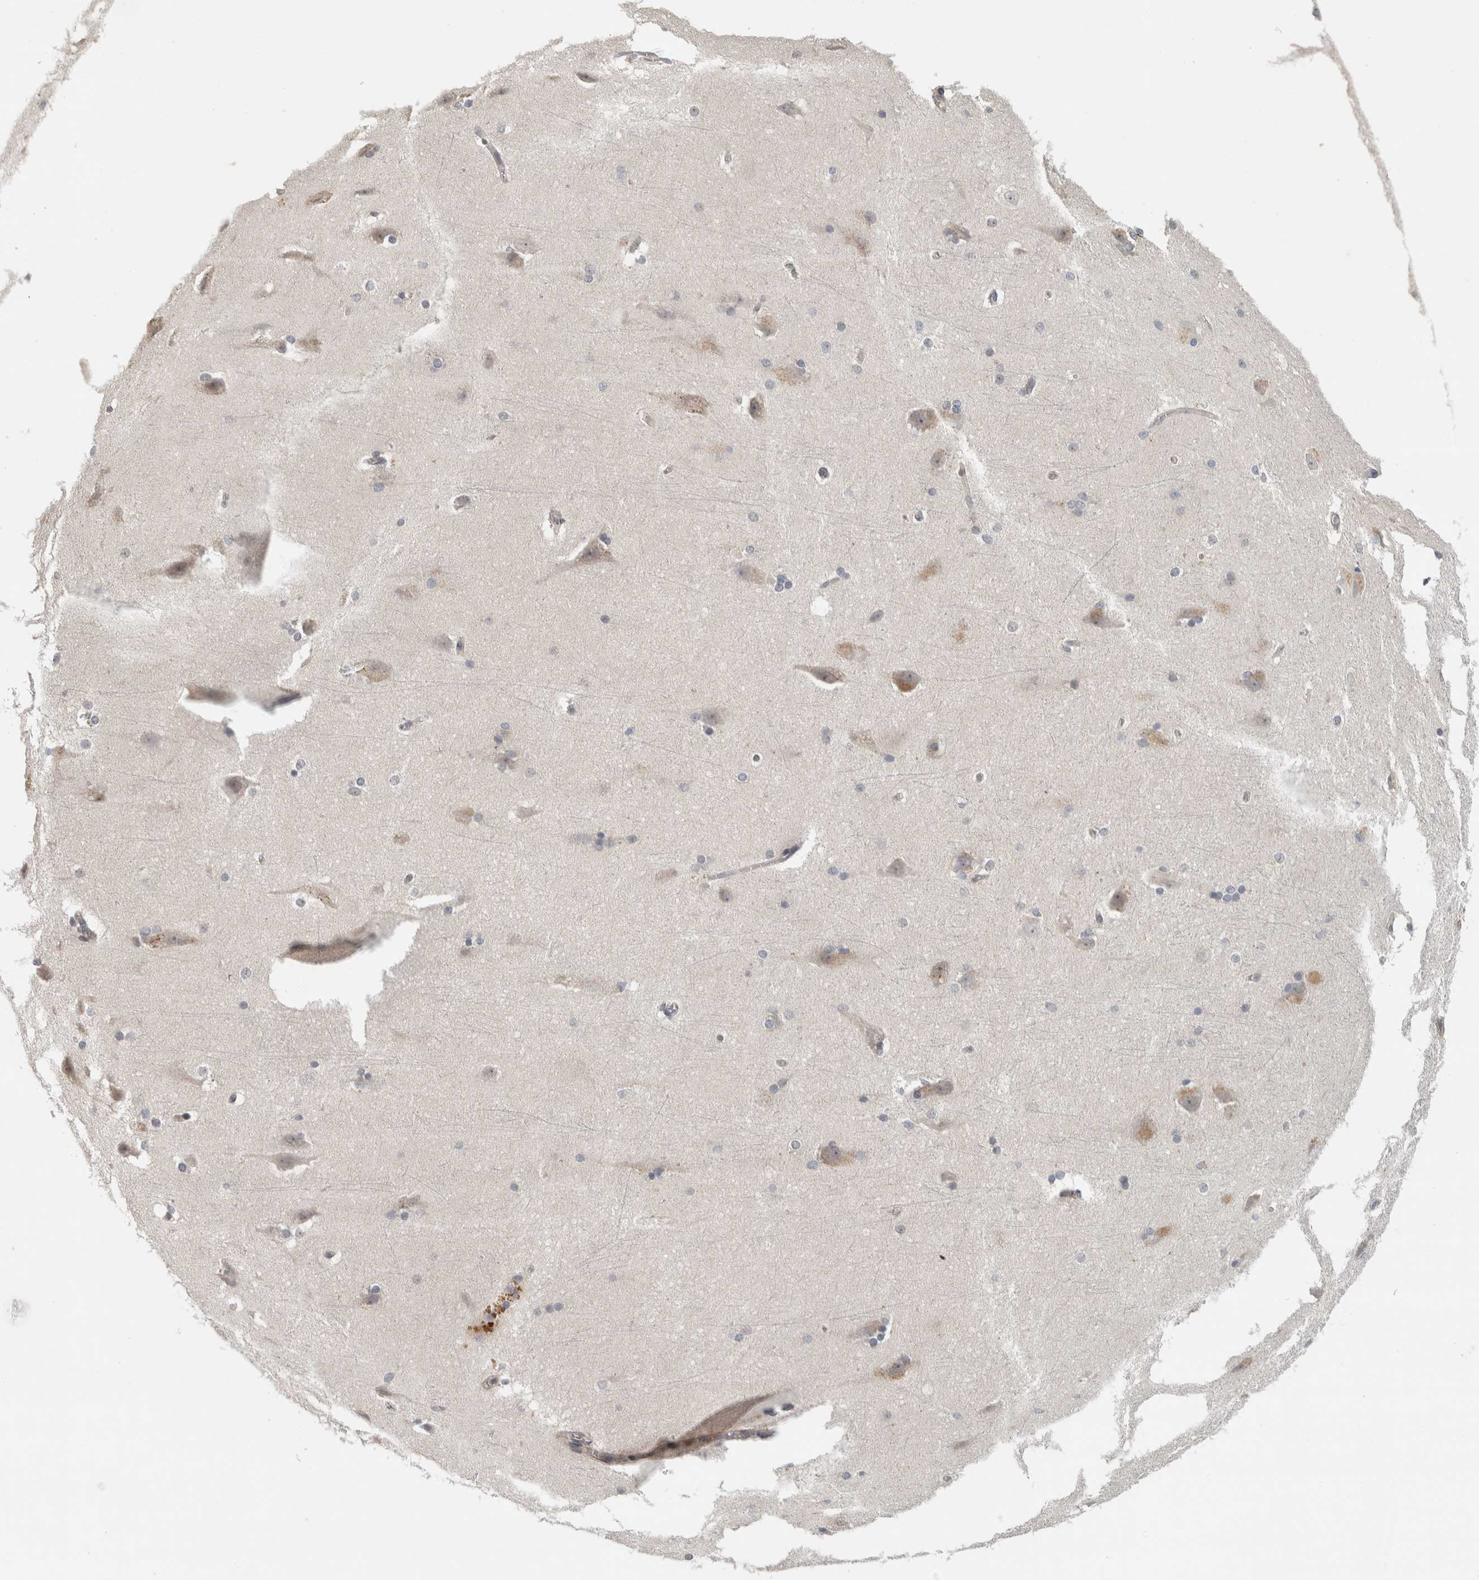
{"staining": {"intensity": "negative", "quantity": "none", "location": "none"}, "tissue": "cerebral cortex", "cell_type": "Endothelial cells", "image_type": "normal", "snomed": [{"axis": "morphology", "description": "Normal tissue, NOS"}, {"axis": "topography", "description": "Cerebral cortex"}, {"axis": "topography", "description": "Hippocampus"}], "caption": "Unremarkable cerebral cortex was stained to show a protein in brown. There is no significant positivity in endothelial cells. (DAB (3,3'-diaminobenzidine) IHC visualized using brightfield microscopy, high magnification).", "gene": "ADPRM", "patient": {"sex": "female", "age": 19}}